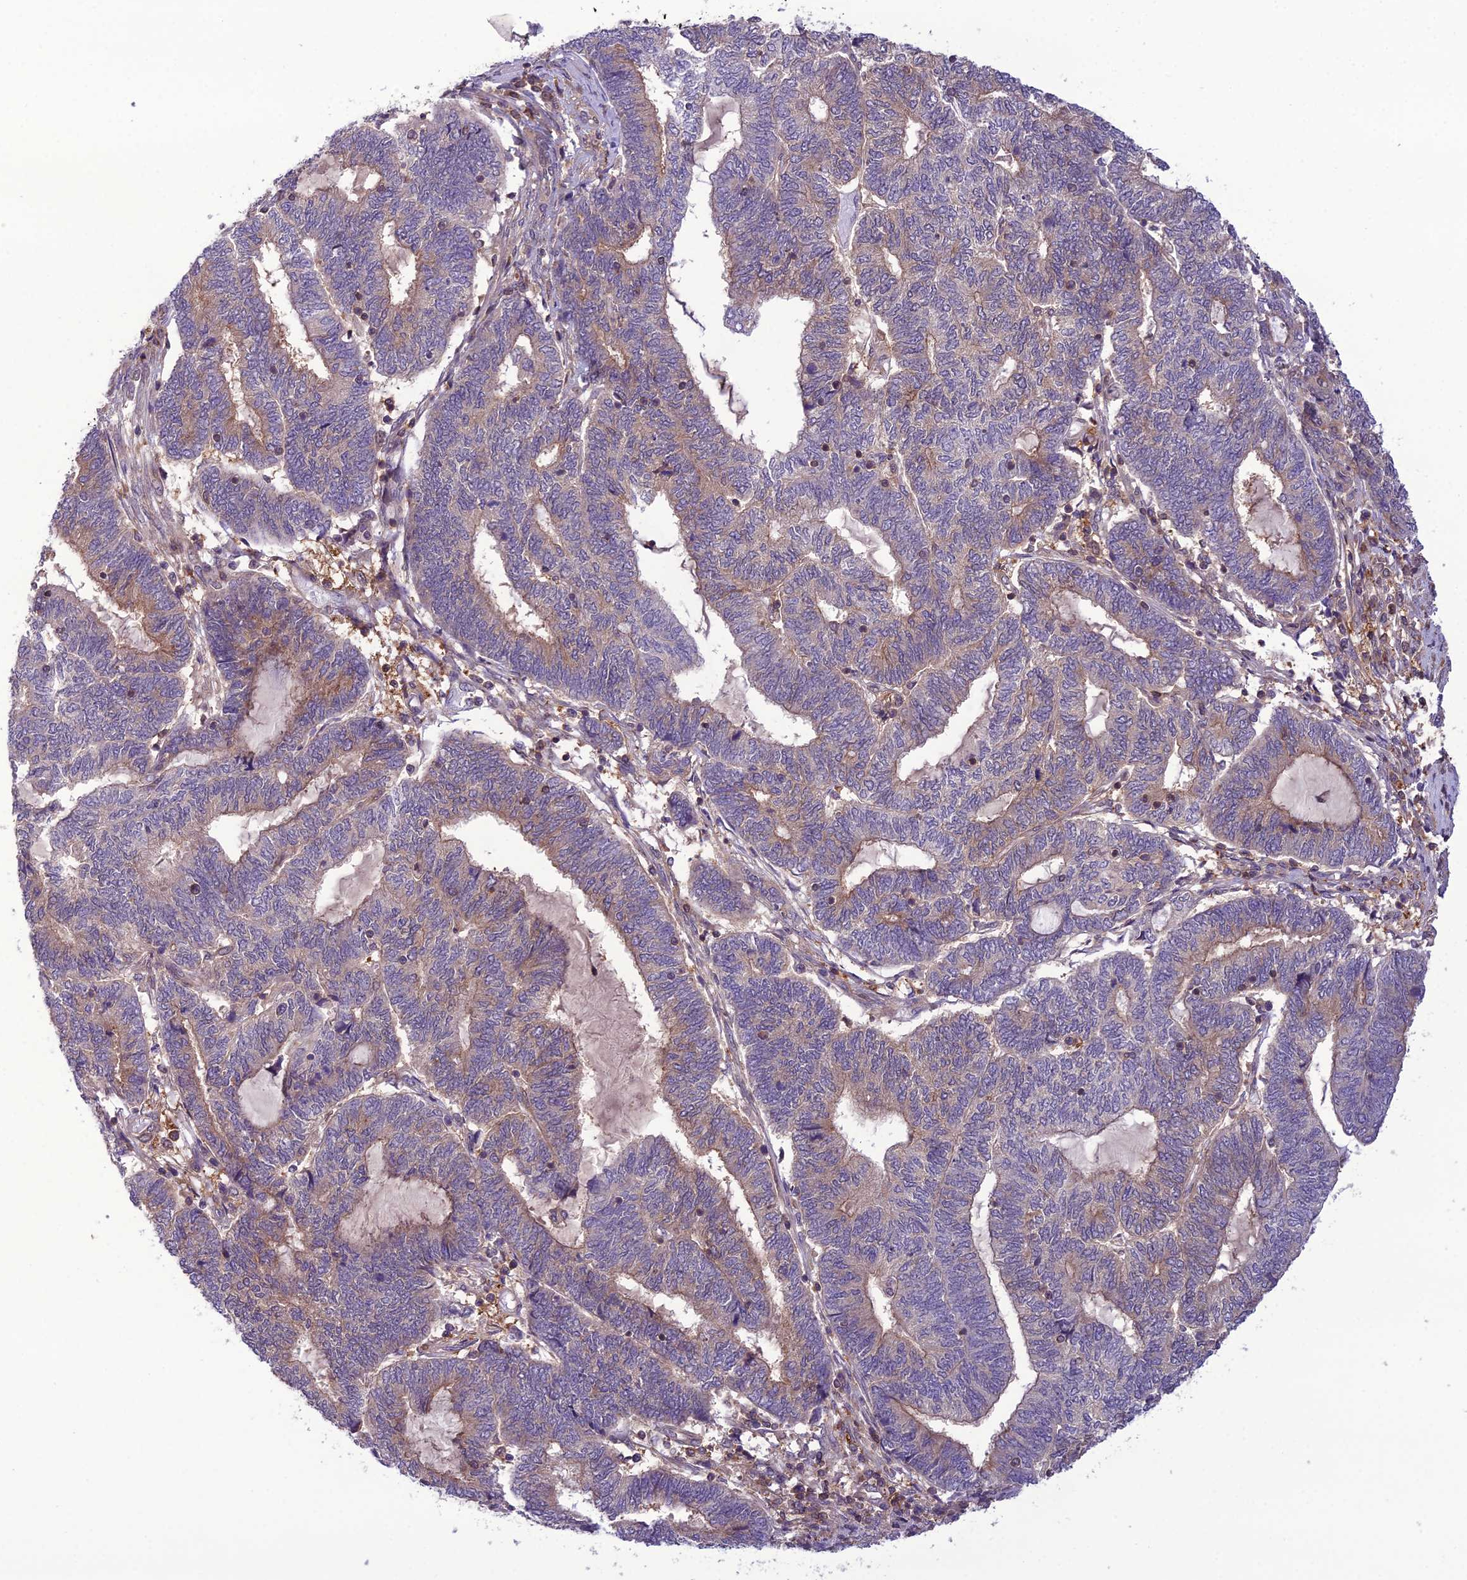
{"staining": {"intensity": "weak", "quantity": "25%-75%", "location": "cytoplasmic/membranous"}, "tissue": "endometrial cancer", "cell_type": "Tumor cells", "image_type": "cancer", "snomed": [{"axis": "morphology", "description": "Adenocarcinoma, NOS"}, {"axis": "topography", "description": "Uterus"}, {"axis": "topography", "description": "Endometrium"}], "caption": "Endometrial adenocarcinoma stained with a brown dye demonstrates weak cytoplasmic/membranous positive expression in approximately 25%-75% of tumor cells.", "gene": "GDF6", "patient": {"sex": "female", "age": 70}}